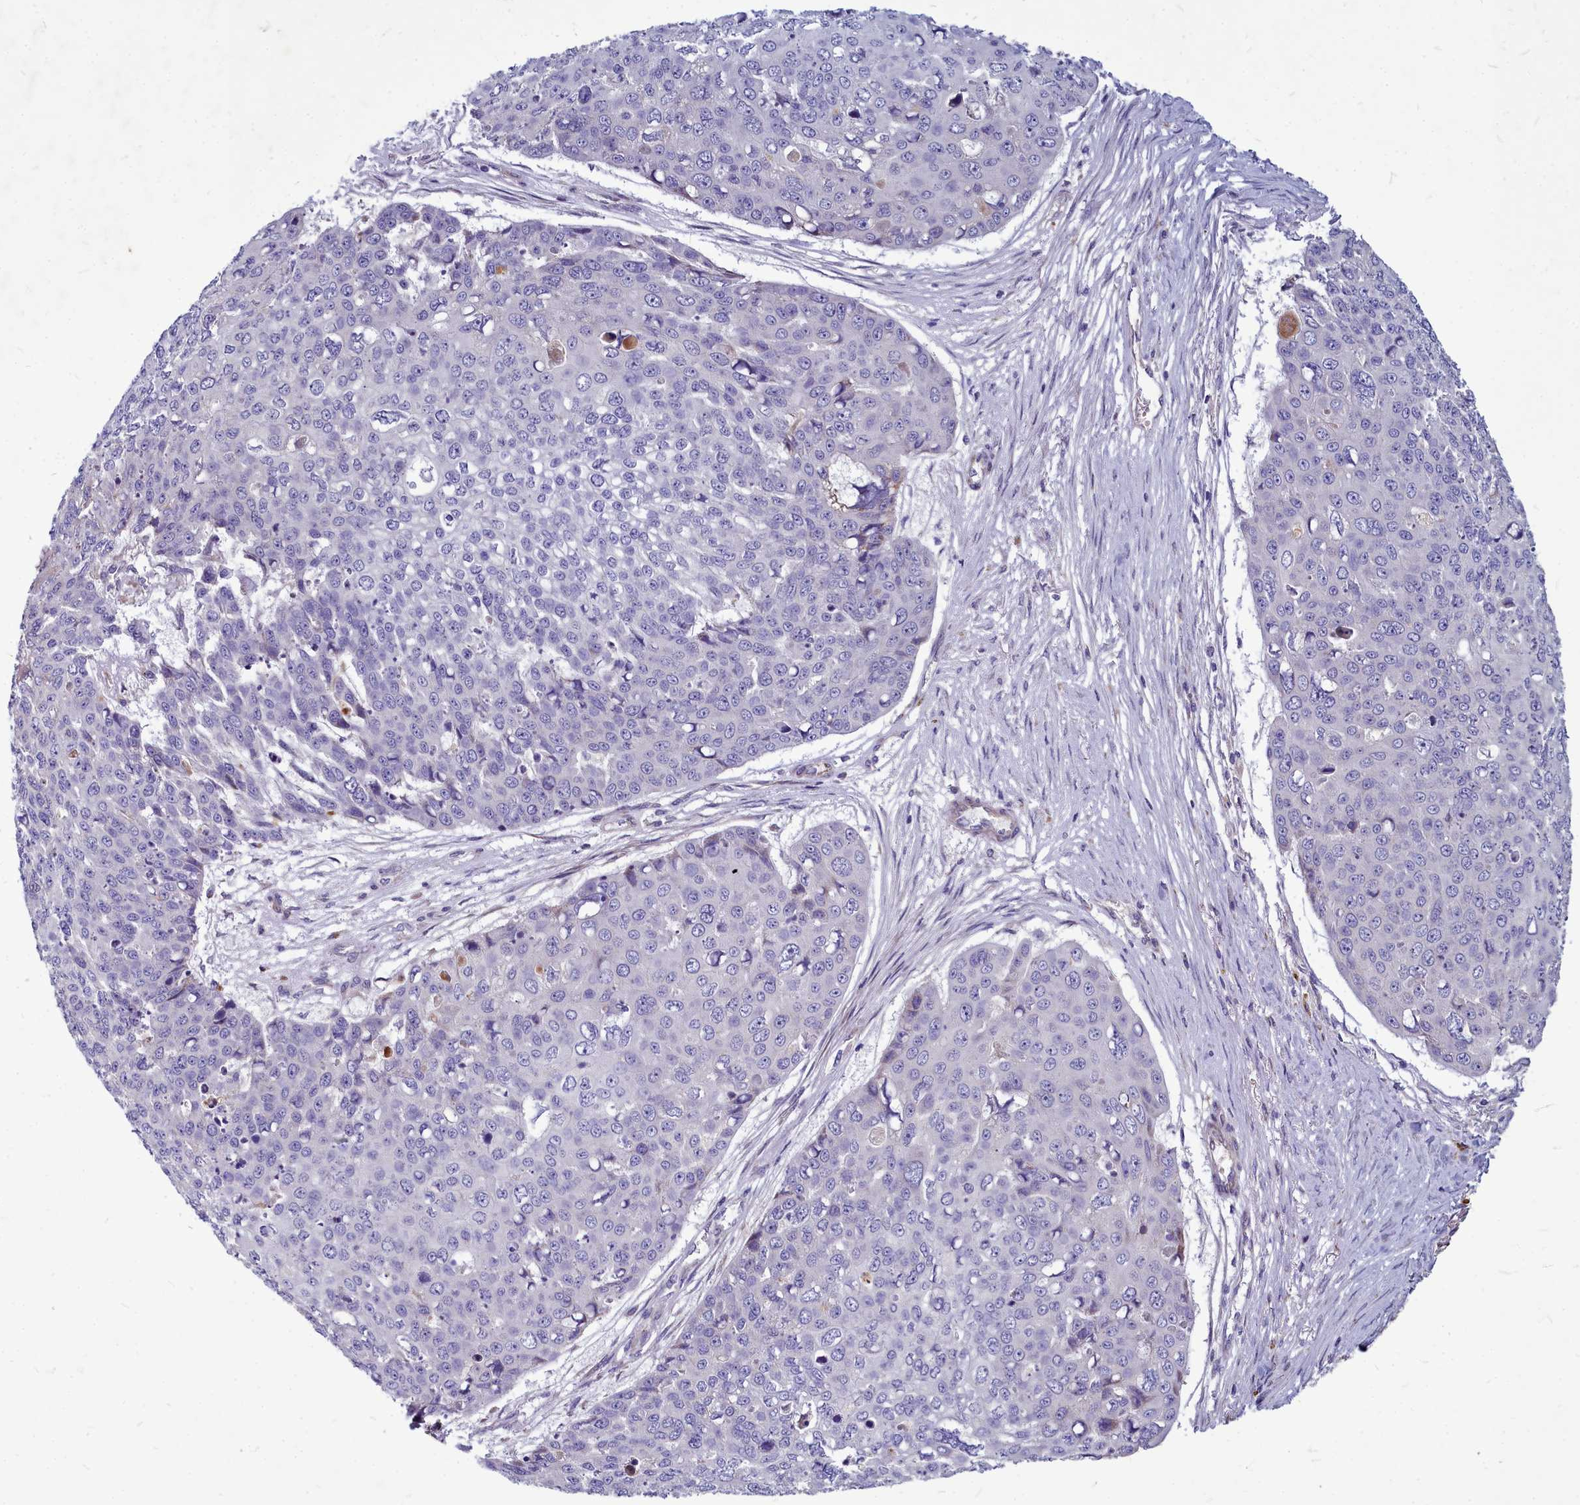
{"staining": {"intensity": "negative", "quantity": "none", "location": "none"}, "tissue": "skin cancer", "cell_type": "Tumor cells", "image_type": "cancer", "snomed": [{"axis": "morphology", "description": "Squamous cell carcinoma, NOS"}, {"axis": "topography", "description": "Skin"}], "caption": "Skin cancer (squamous cell carcinoma) stained for a protein using immunohistochemistry displays no staining tumor cells.", "gene": "SMPD4", "patient": {"sex": "male", "age": 71}}